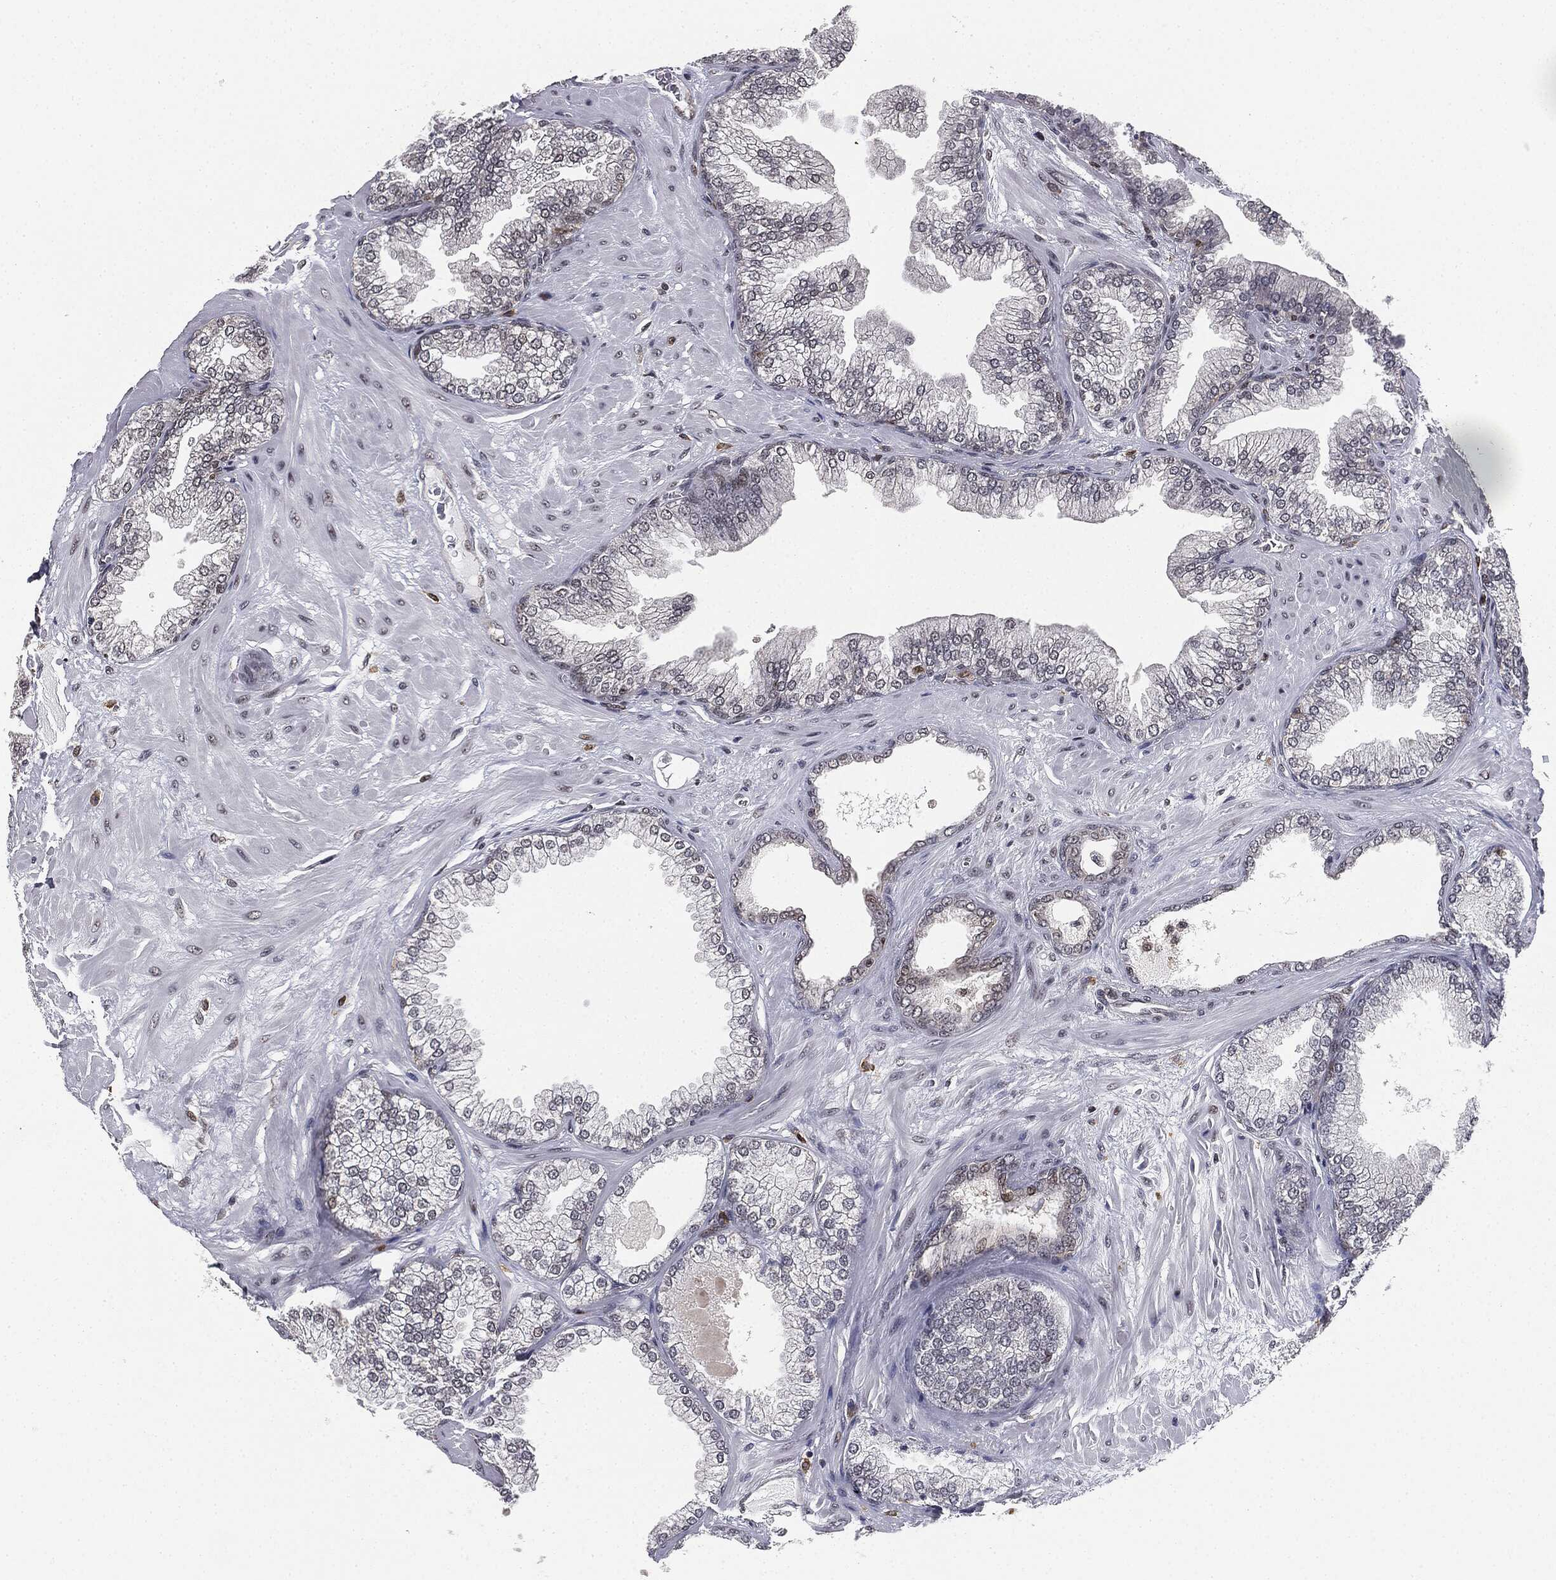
{"staining": {"intensity": "negative", "quantity": "none", "location": "none"}, "tissue": "prostate cancer", "cell_type": "Tumor cells", "image_type": "cancer", "snomed": [{"axis": "morphology", "description": "Adenocarcinoma, Low grade"}, {"axis": "topography", "description": "Prostate"}], "caption": "There is no significant positivity in tumor cells of prostate low-grade adenocarcinoma.", "gene": "TBC1D22A", "patient": {"sex": "male", "age": 72}}